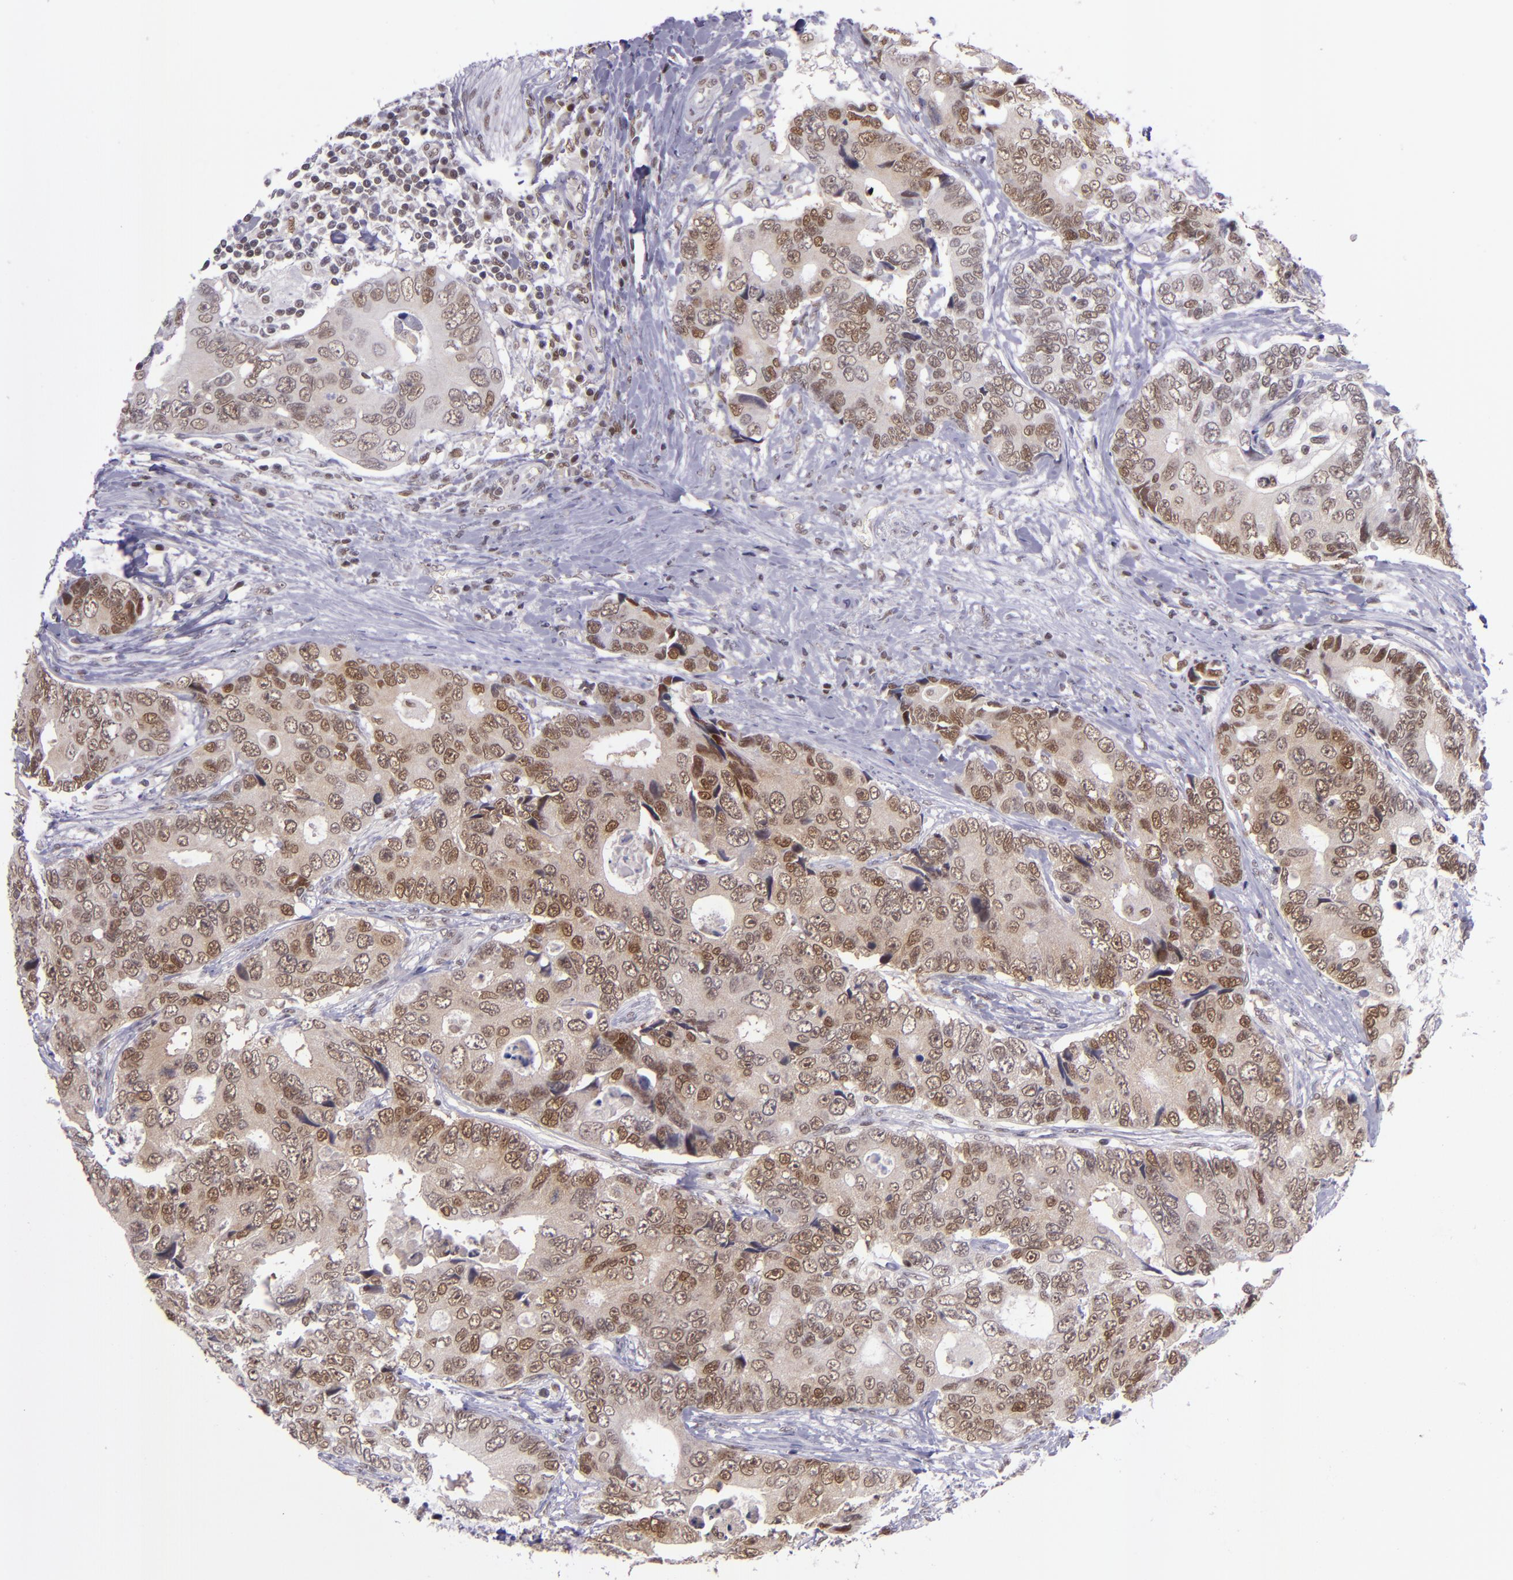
{"staining": {"intensity": "moderate", "quantity": ">75%", "location": "cytoplasmic/membranous,nuclear"}, "tissue": "colorectal cancer", "cell_type": "Tumor cells", "image_type": "cancer", "snomed": [{"axis": "morphology", "description": "Adenocarcinoma, NOS"}, {"axis": "topography", "description": "Rectum"}], "caption": "Human colorectal adenocarcinoma stained for a protein (brown) reveals moderate cytoplasmic/membranous and nuclear positive positivity in about >75% of tumor cells.", "gene": "BAG1", "patient": {"sex": "female", "age": 67}}